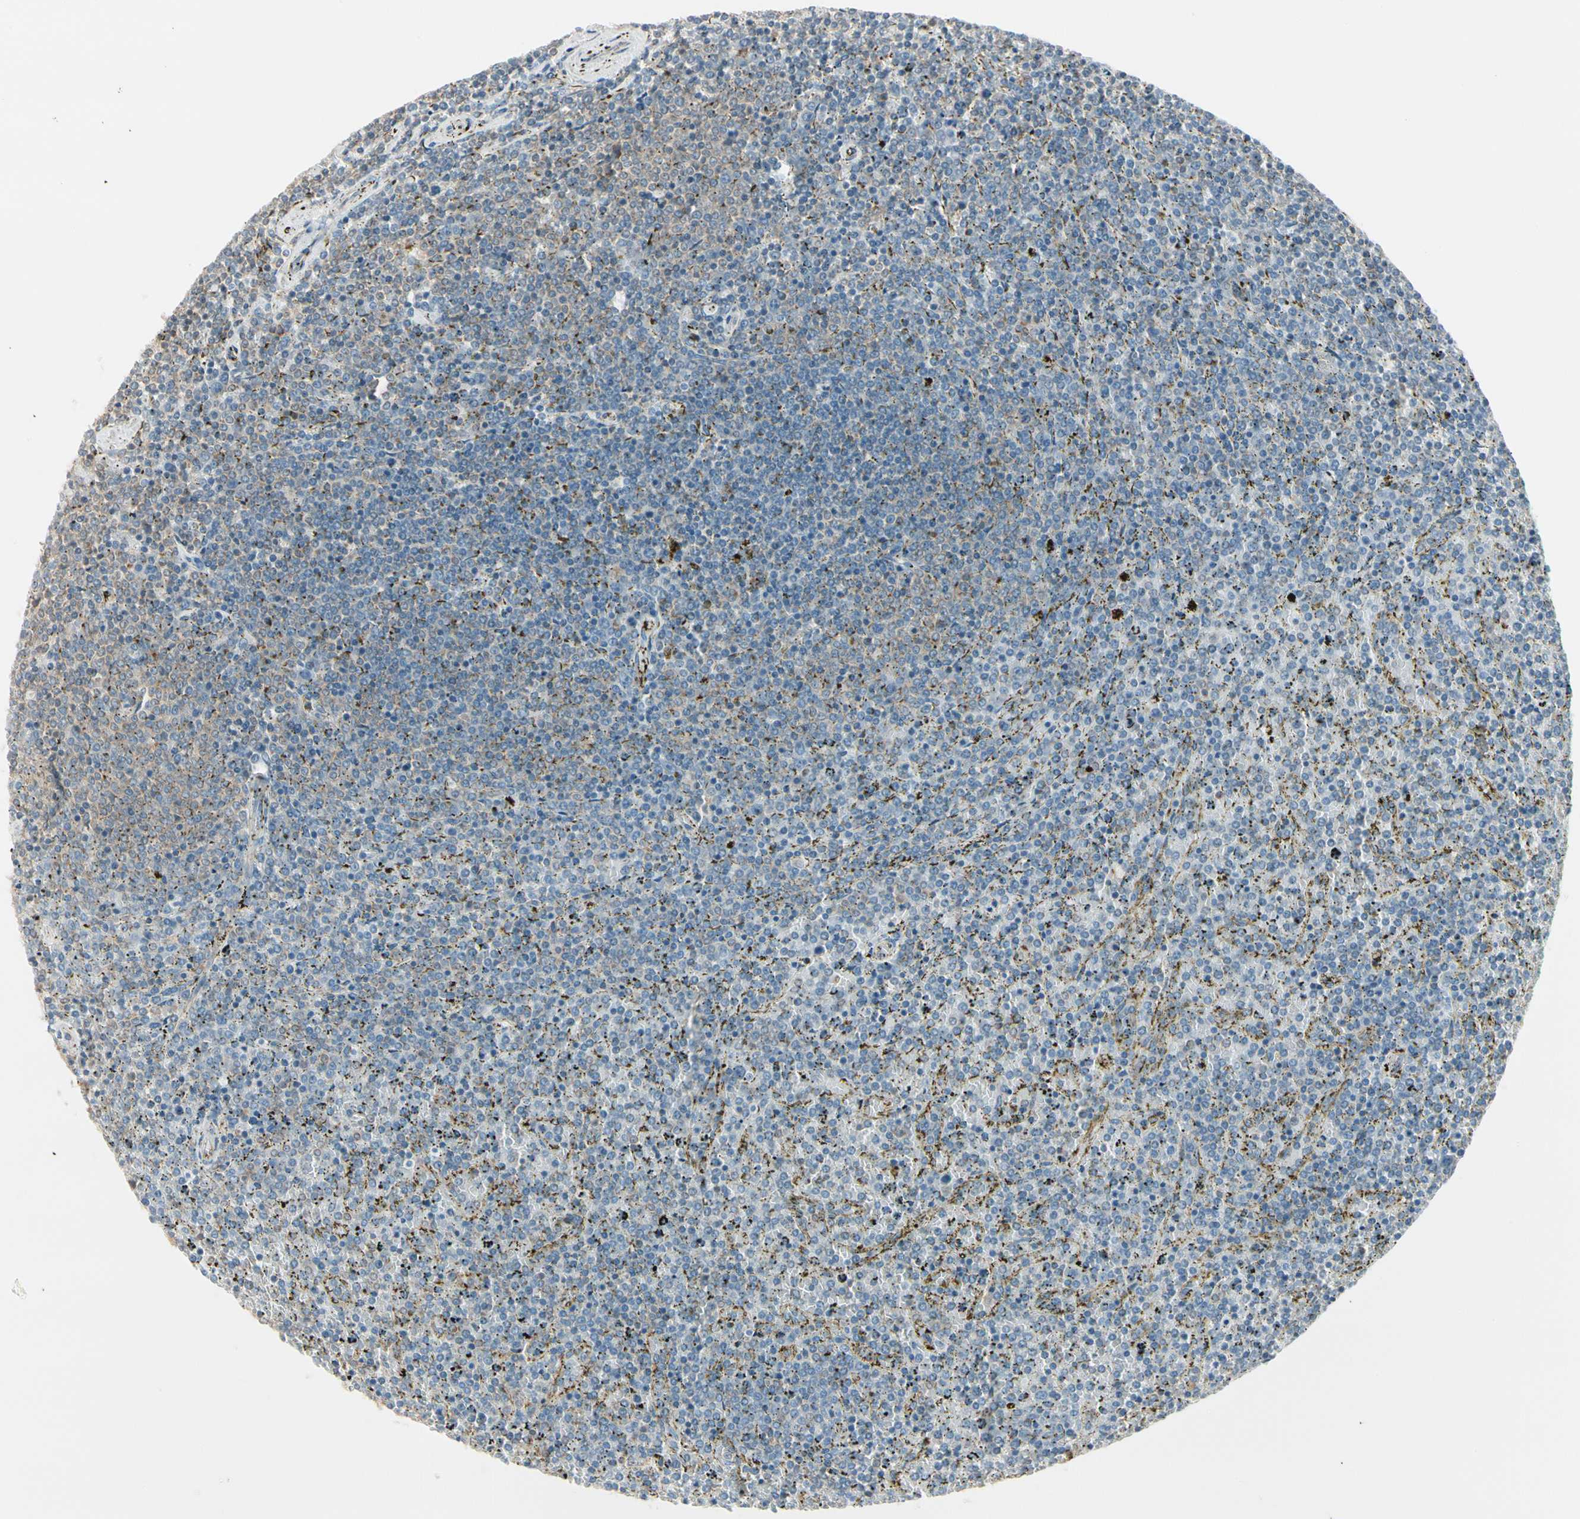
{"staining": {"intensity": "weak", "quantity": "25%-75%", "location": "cytoplasmic/membranous"}, "tissue": "lymphoma", "cell_type": "Tumor cells", "image_type": "cancer", "snomed": [{"axis": "morphology", "description": "Malignant lymphoma, non-Hodgkin's type, Low grade"}, {"axis": "topography", "description": "Spleen"}], "caption": "Approximately 25%-75% of tumor cells in malignant lymphoma, non-Hodgkin's type (low-grade) demonstrate weak cytoplasmic/membranous protein positivity as visualized by brown immunohistochemical staining.", "gene": "AGFG1", "patient": {"sex": "female", "age": 77}}